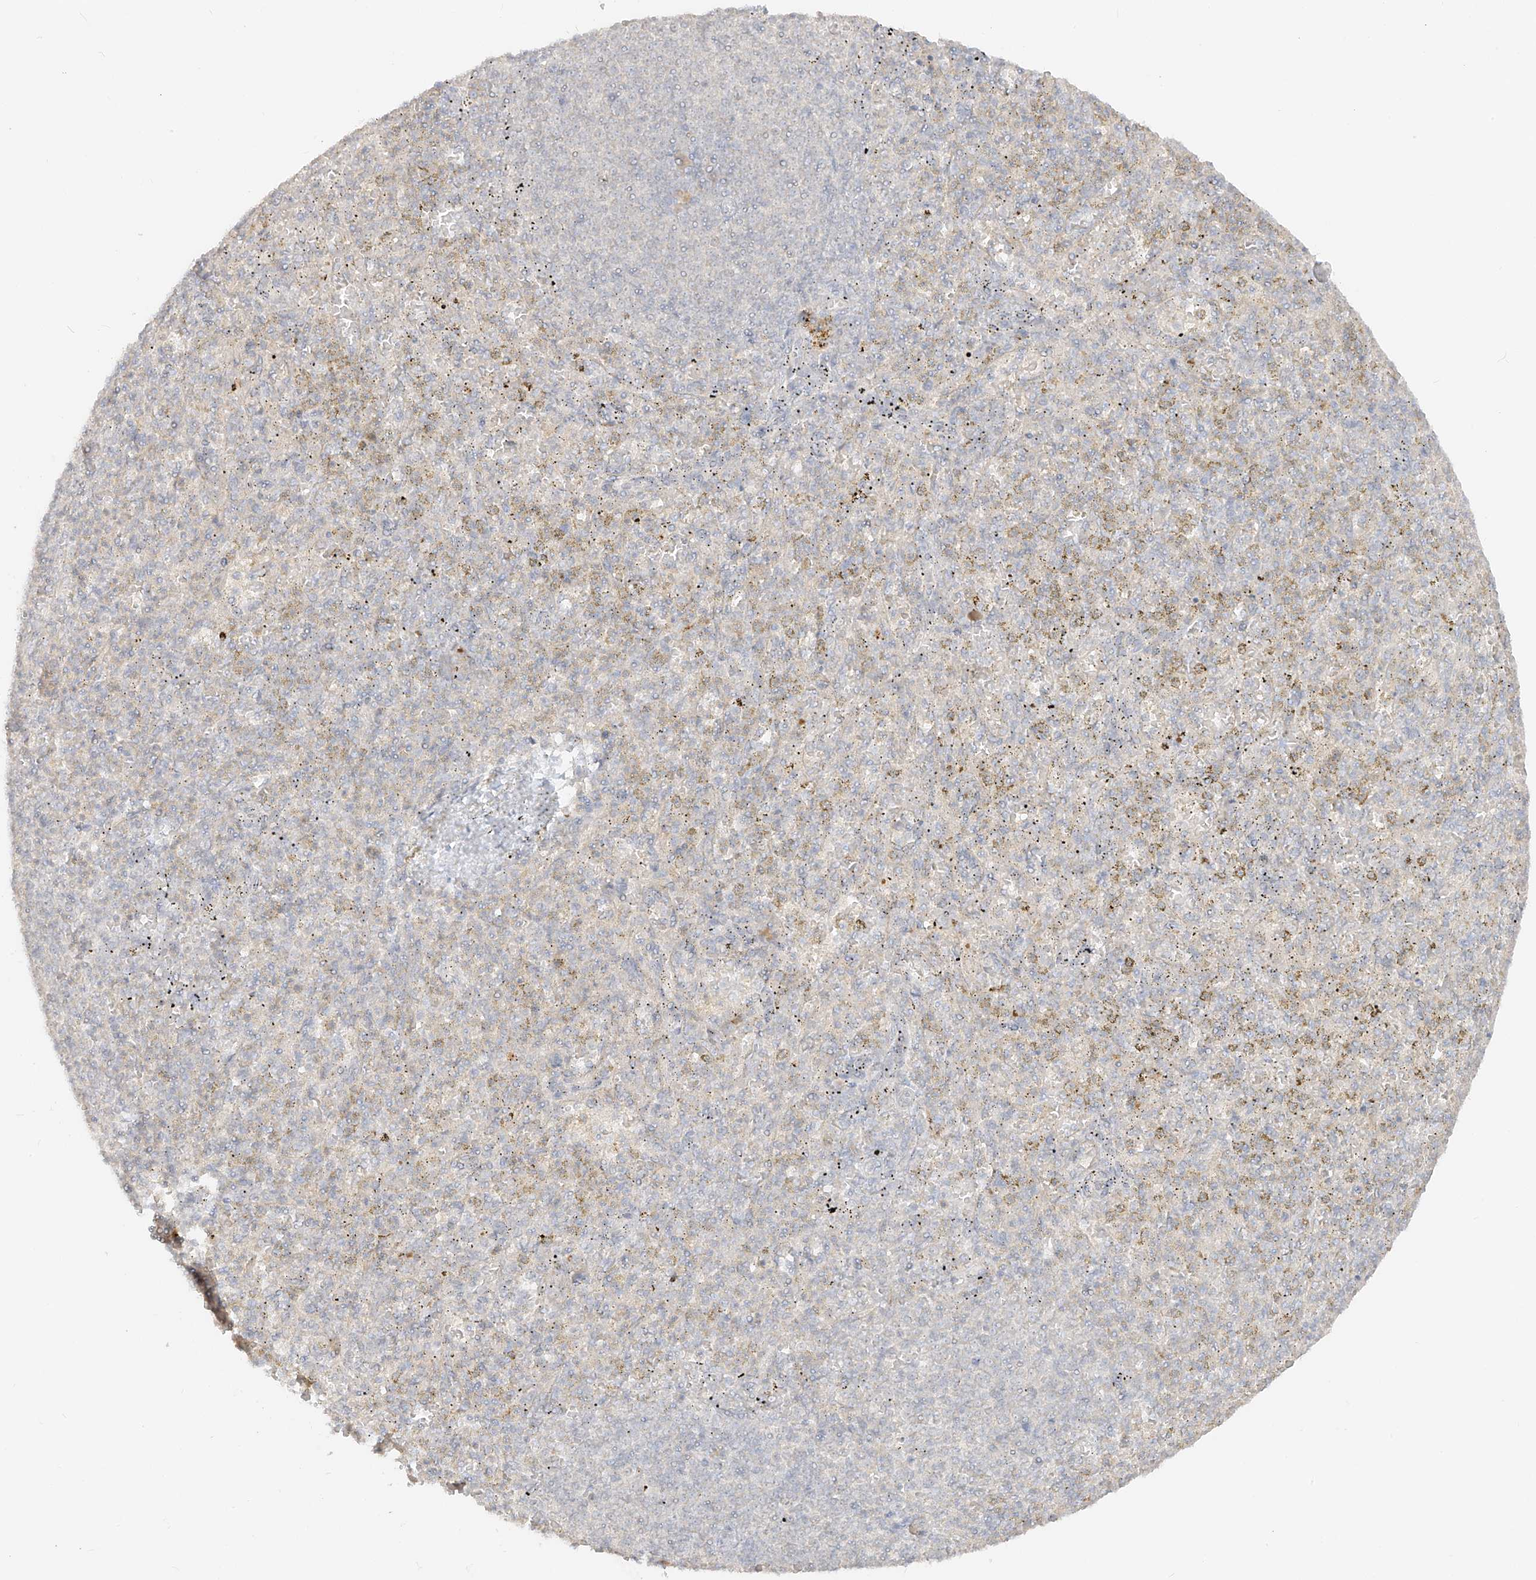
{"staining": {"intensity": "weak", "quantity": "<25%", "location": "cytoplasmic/membranous"}, "tissue": "spleen", "cell_type": "Cells in red pulp", "image_type": "normal", "snomed": [{"axis": "morphology", "description": "Normal tissue, NOS"}, {"axis": "topography", "description": "Spleen"}], "caption": "A histopathology image of spleen stained for a protein displays no brown staining in cells in red pulp.", "gene": "LIPT1", "patient": {"sex": "female", "age": 74}}